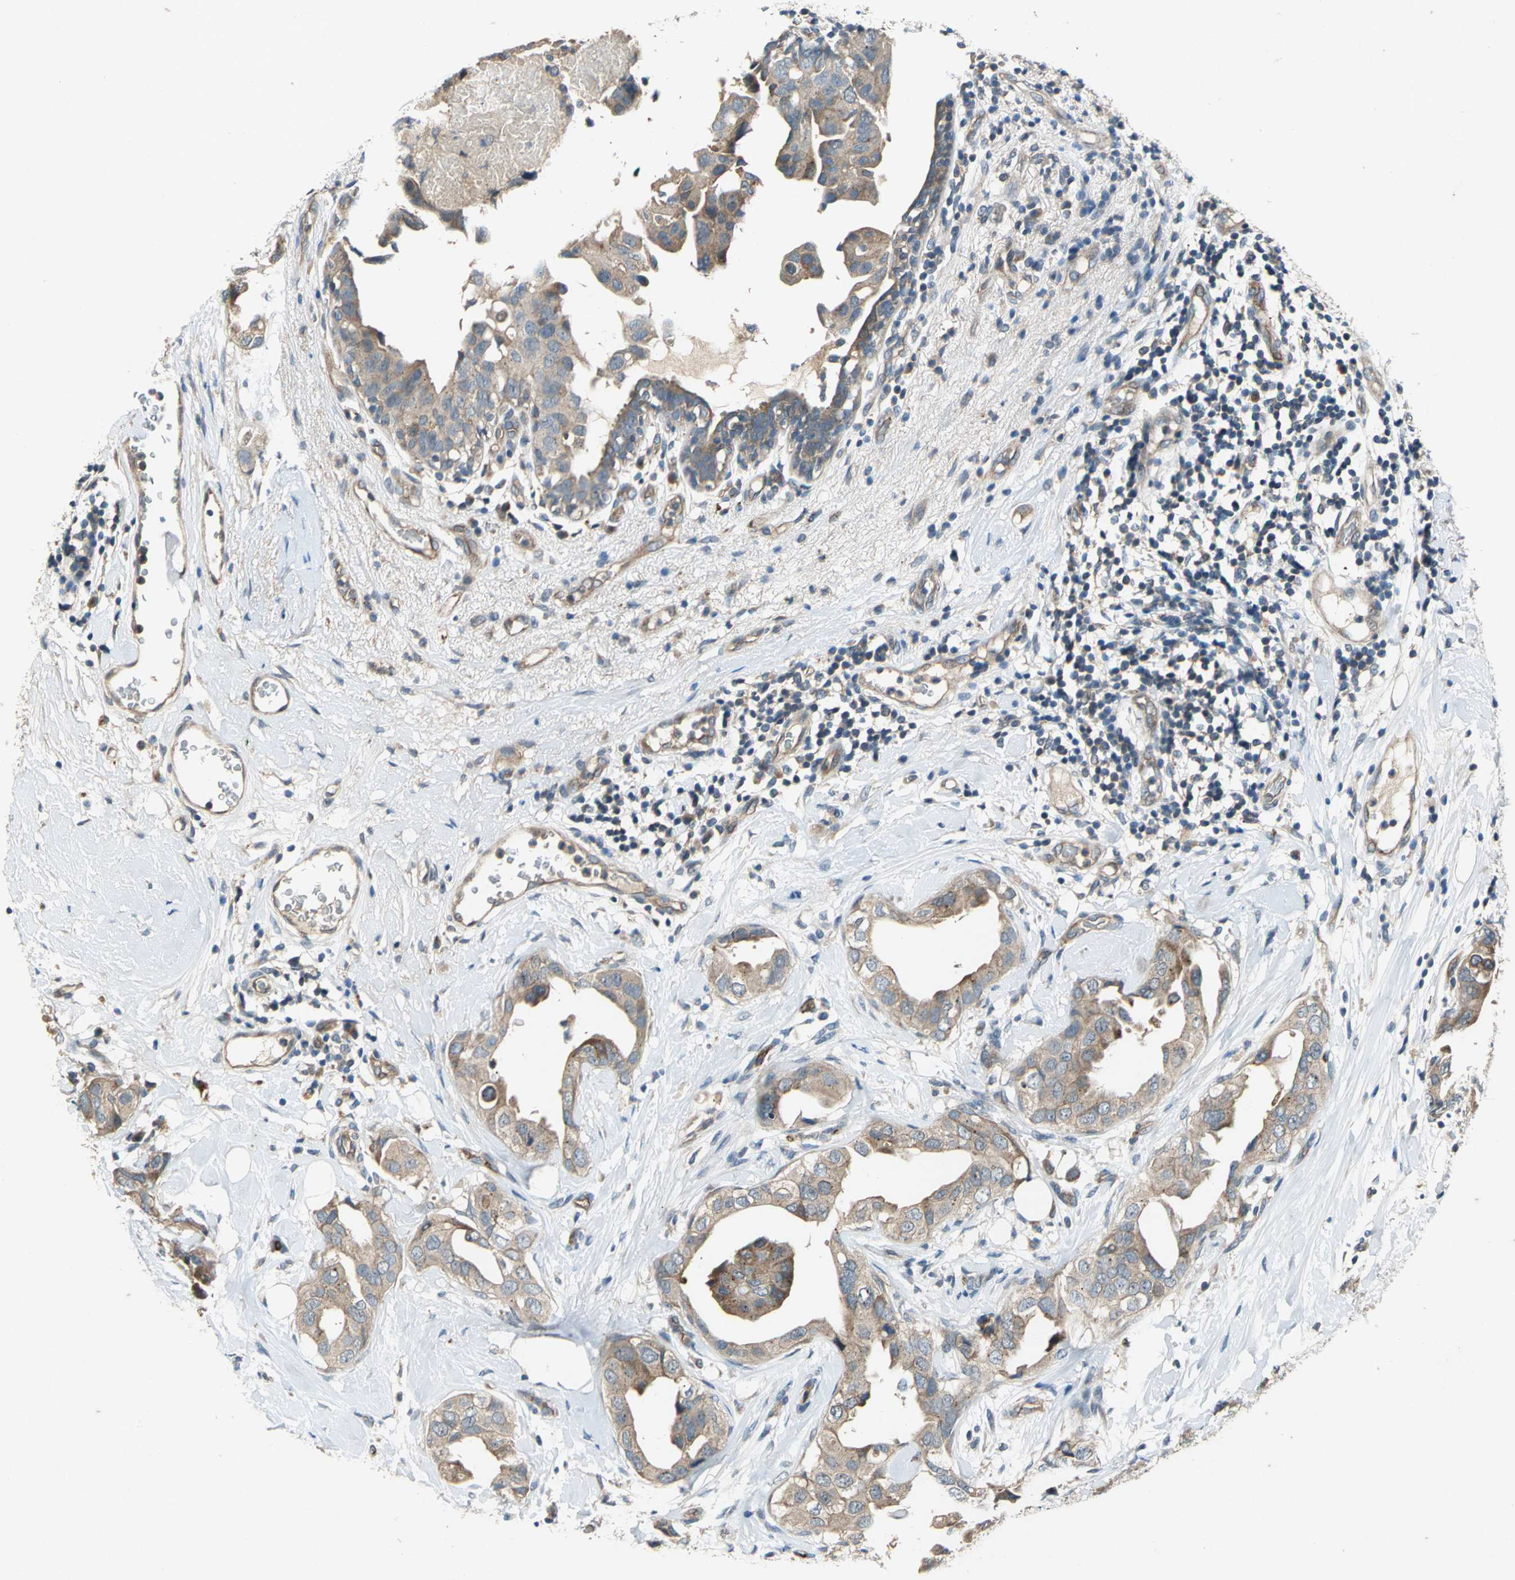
{"staining": {"intensity": "moderate", "quantity": ">75%", "location": "cytoplasmic/membranous"}, "tissue": "breast cancer", "cell_type": "Tumor cells", "image_type": "cancer", "snomed": [{"axis": "morphology", "description": "Duct carcinoma"}, {"axis": "topography", "description": "Breast"}], "caption": "Human breast invasive ductal carcinoma stained with a brown dye shows moderate cytoplasmic/membranous positive staining in approximately >75% of tumor cells.", "gene": "EMCN", "patient": {"sex": "female", "age": 40}}